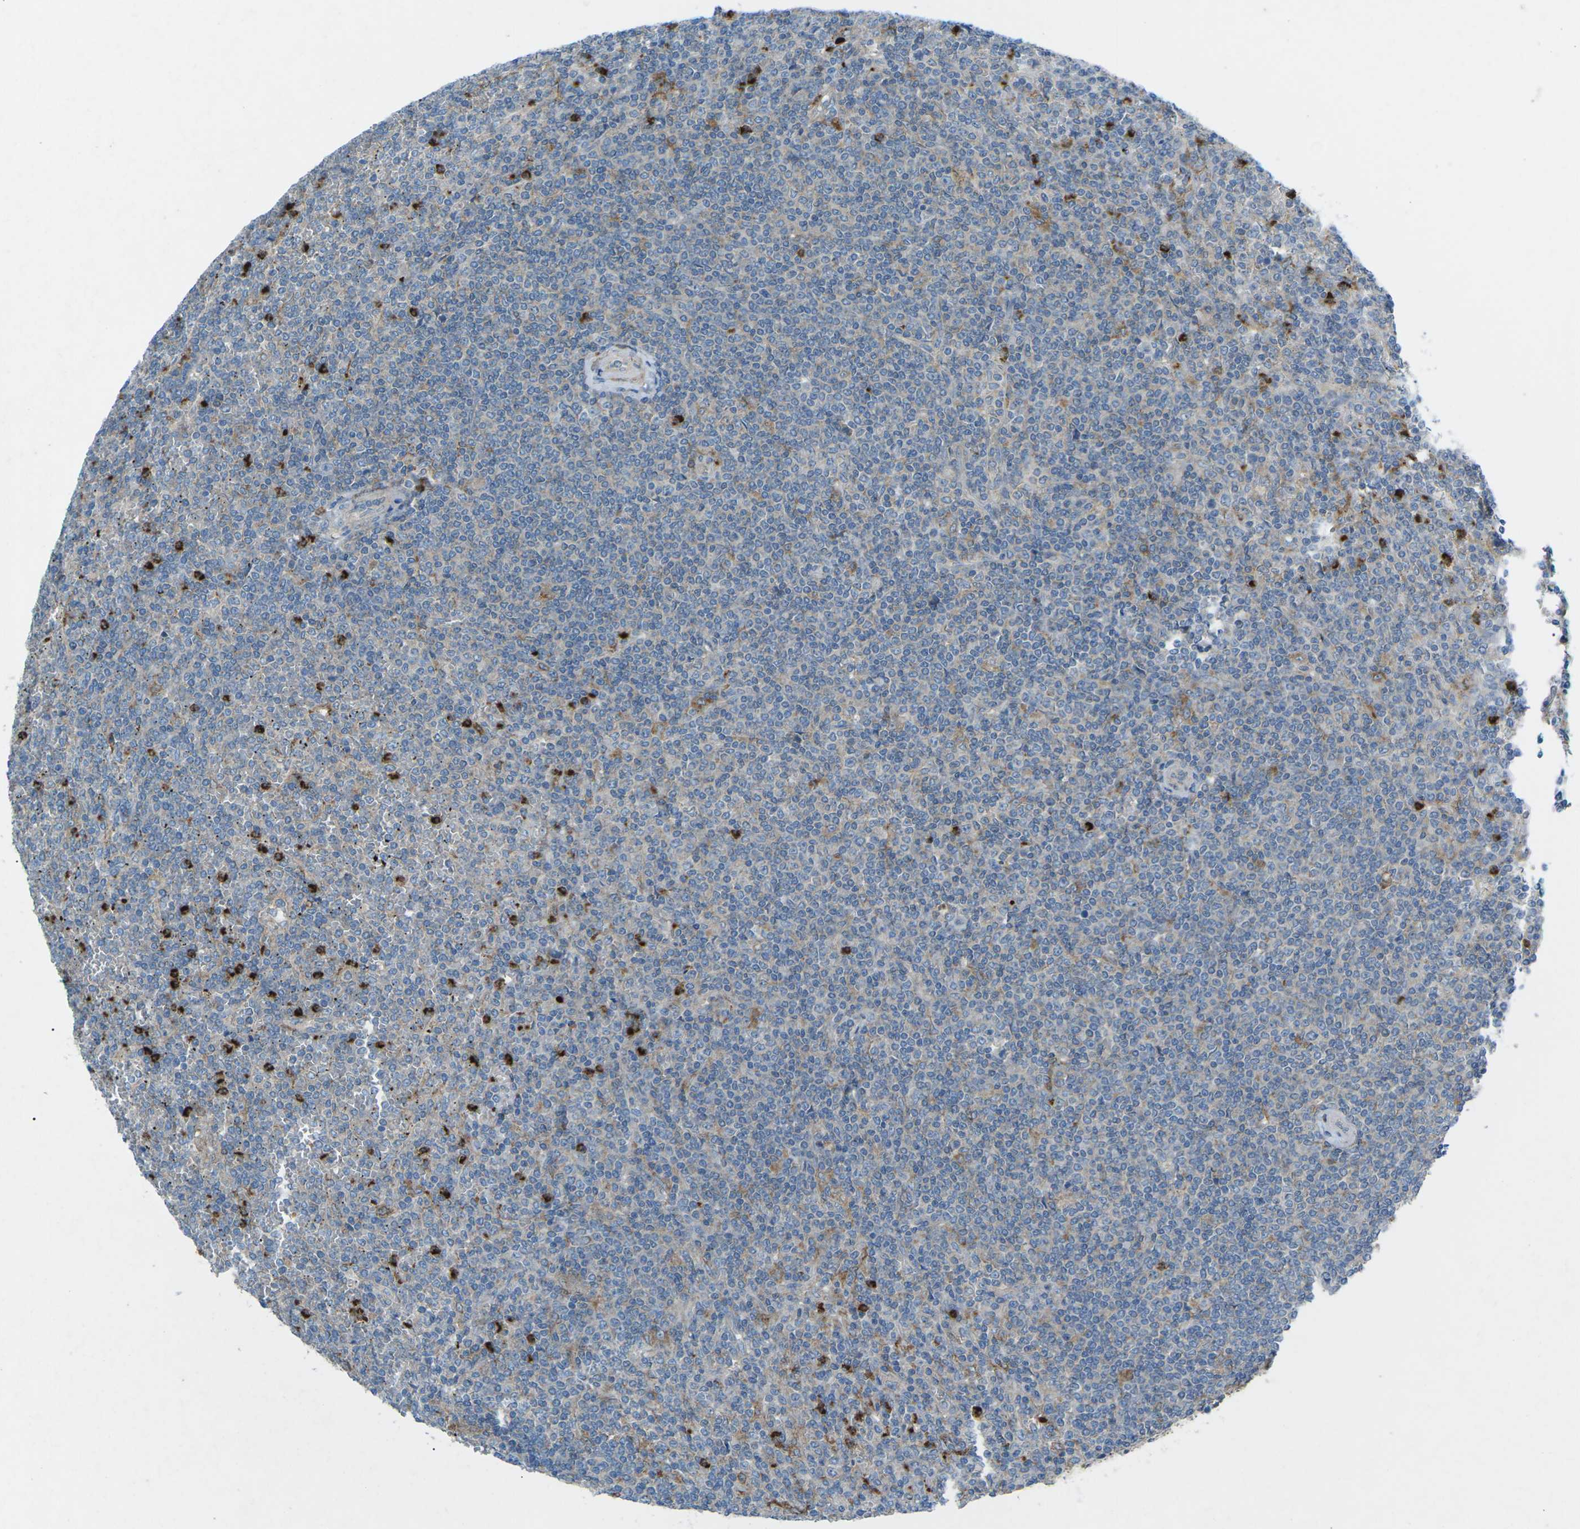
{"staining": {"intensity": "negative", "quantity": "none", "location": "none"}, "tissue": "lymphoma", "cell_type": "Tumor cells", "image_type": "cancer", "snomed": [{"axis": "morphology", "description": "Malignant lymphoma, non-Hodgkin's type, Low grade"}, {"axis": "topography", "description": "Spleen"}], "caption": "A histopathology image of human malignant lymphoma, non-Hodgkin's type (low-grade) is negative for staining in tumor cells.", "gene": "STK11", "patient": {"sex": "female", "age": 19}}